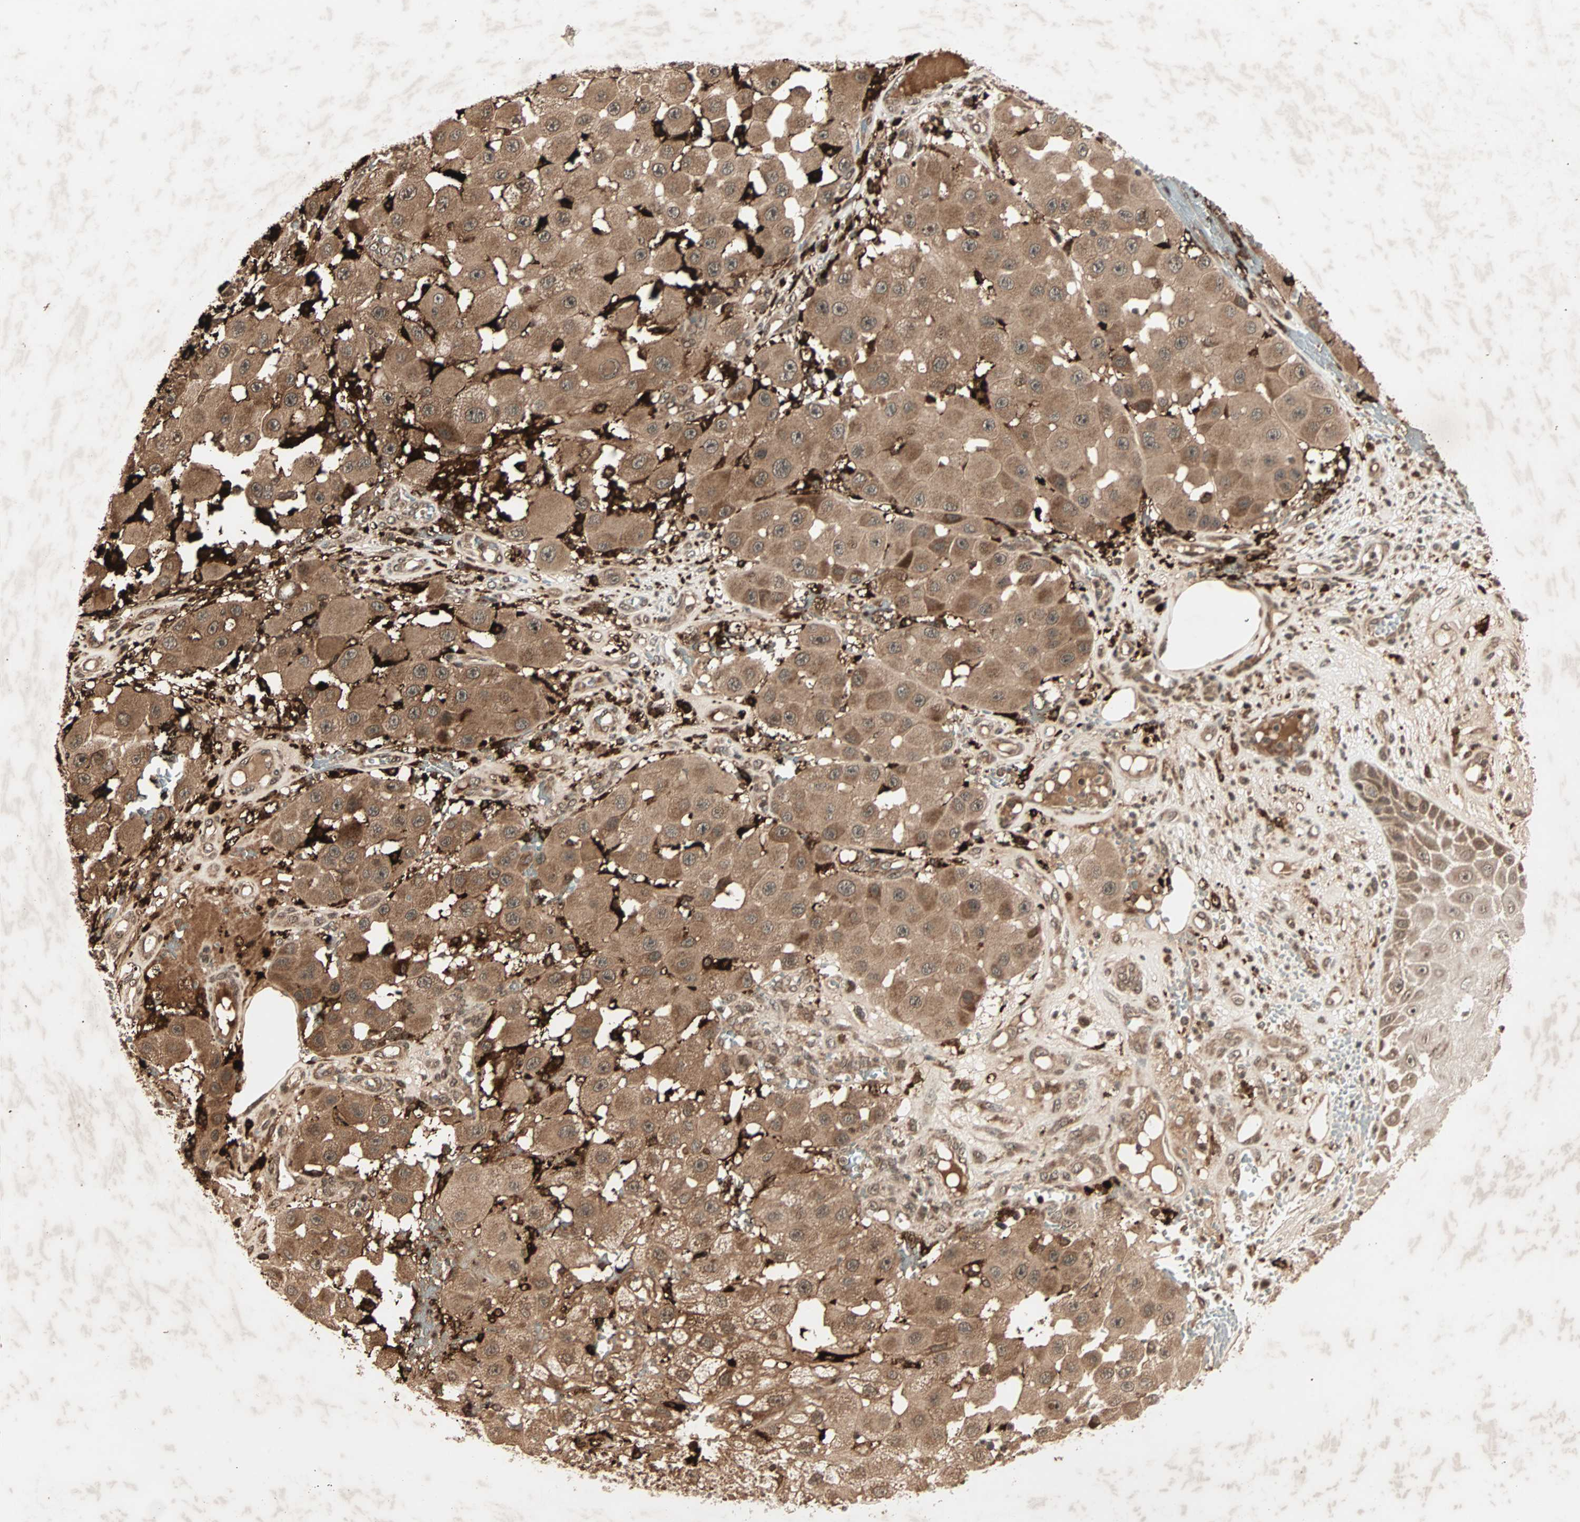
{"staining": {"intensity": "moderate", "quantity": ">75%", "location": "cytoplasmic/membranous"}, "tissue": "melanoma", "cell_type": "Tumor cells", "image_type": "cancer", "snomed": [{"axis": "morphology", "description": "Malignant melanoma, NOS"}, {"axis": "topography", "description": "Skin"}], "caption": "Tumor cells display moderate cytoplasmic/membranous expression in approximately >75% of cells in malignant melanoma.", "gene": "RFFL", "patient": {"sex": "female", "age": 81}}